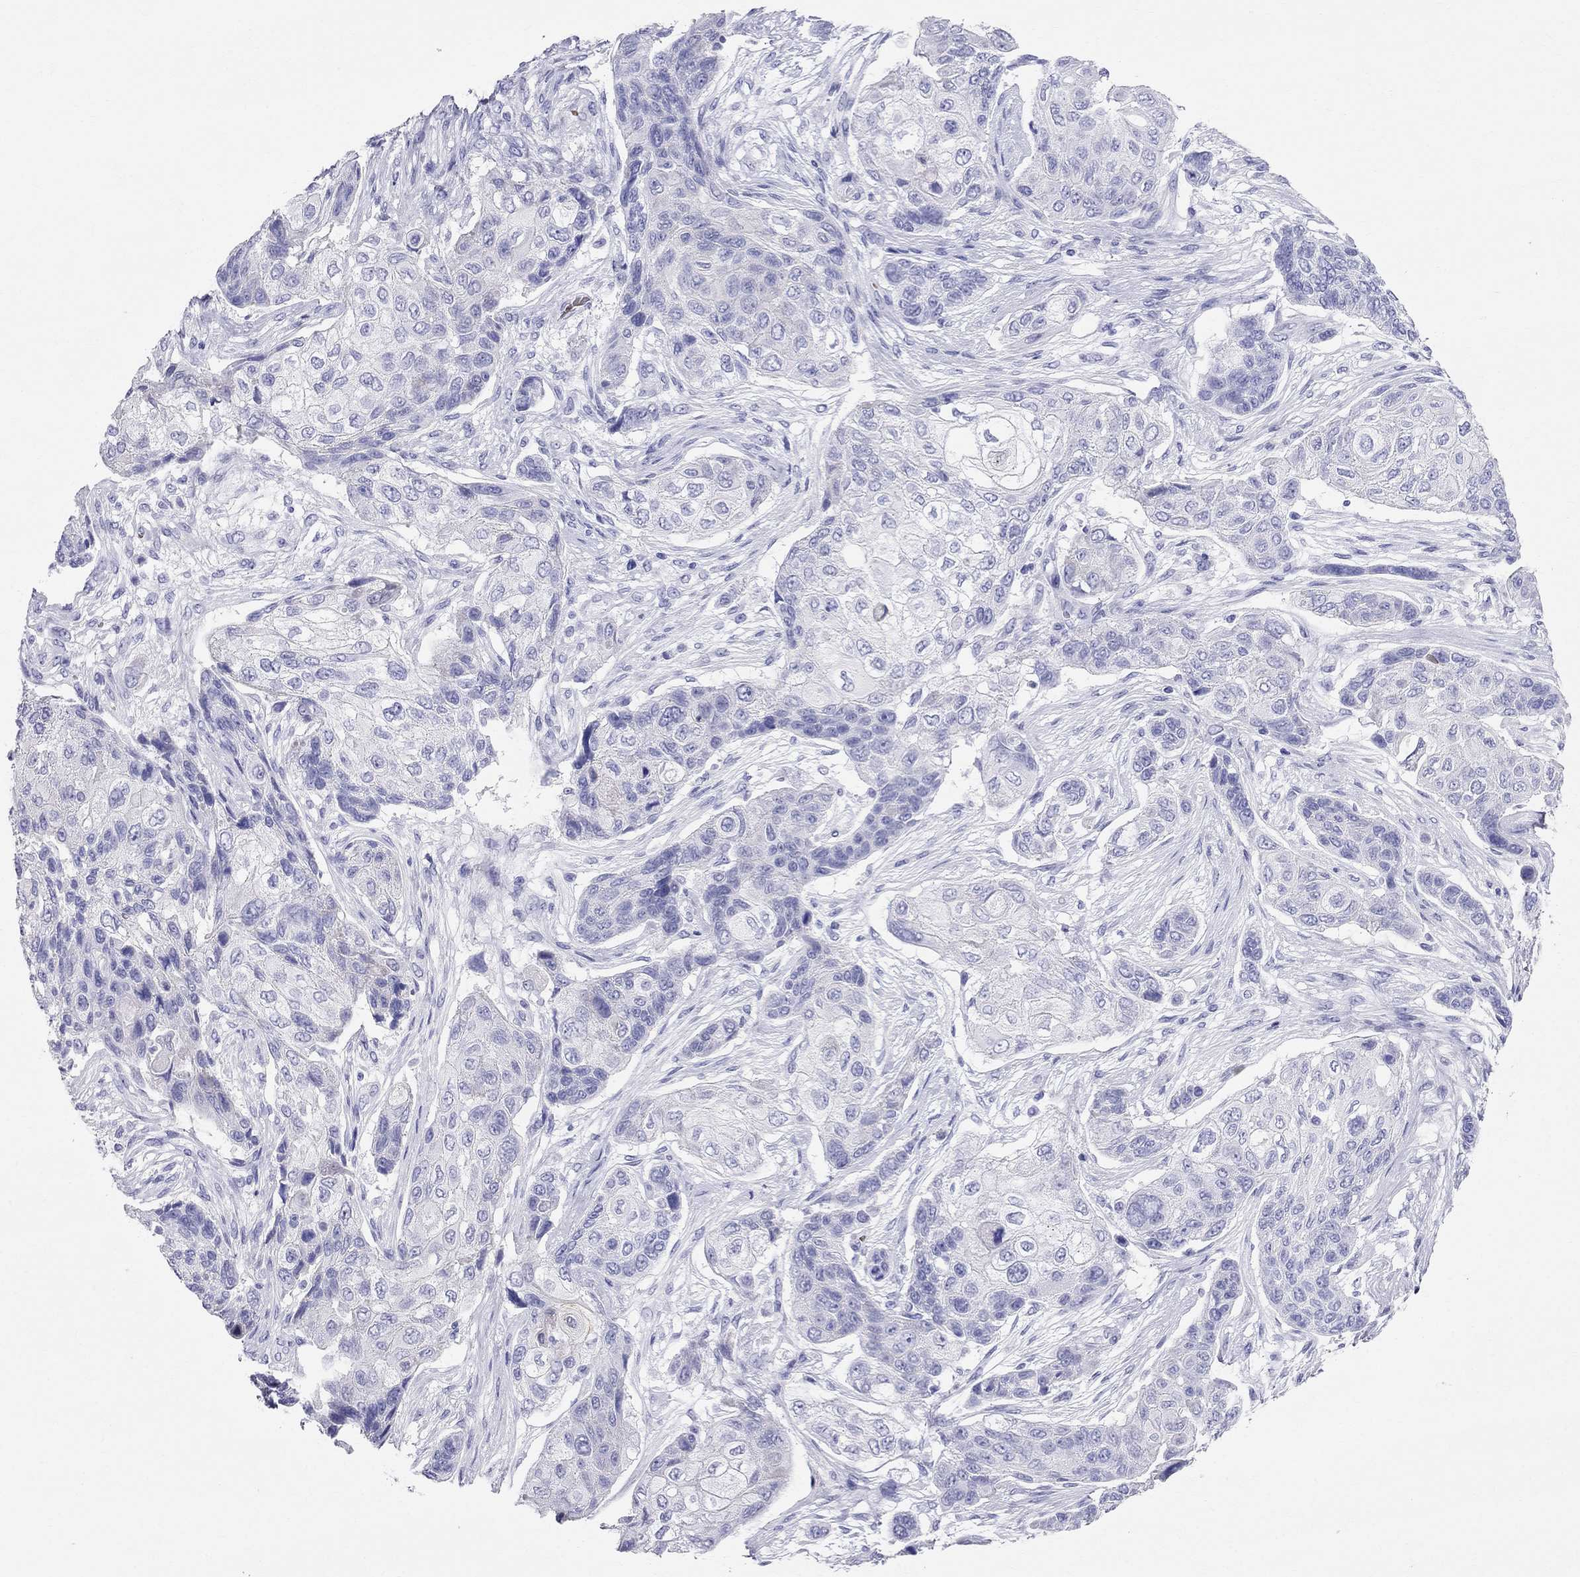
{"staining": {"intensity": "negative", "quantity": "none", "location": "none"}, "tissue": "lung cancer", "cell_type": "Tumor cells", "image_type": "cancer", "snomed": [{"axis": "morphology", "description": "Squamous cell carcinoma, NOS"}, {"axis": "topography", "description": "Lung"}], "caption": "Immunohistochemical staining of lung squamous cell carcinoma shows no significant staining in tumor cells.", "gene": "DNAAF6", "patient": {"sex": "male", "age": 69}}